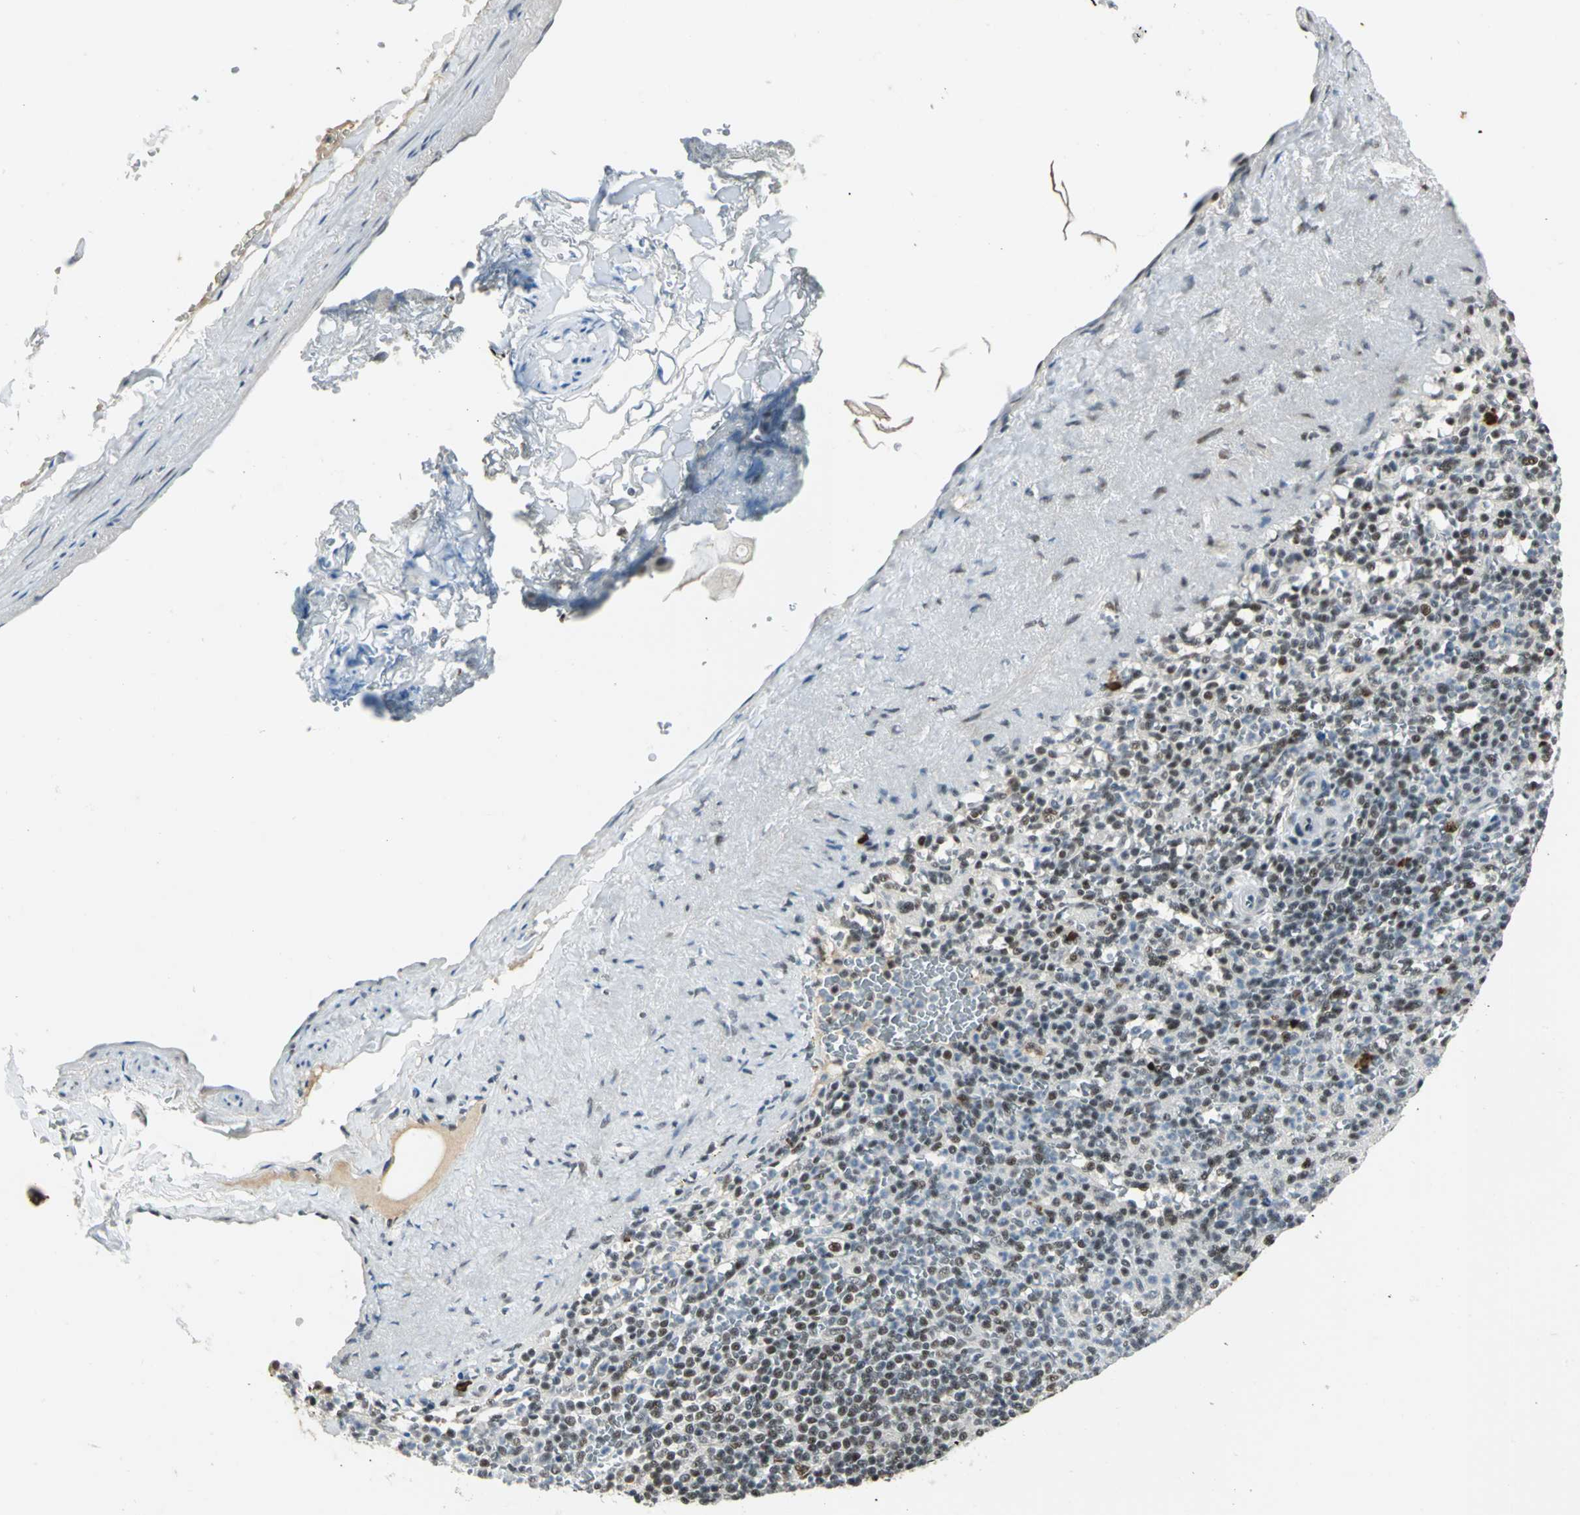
{"staining": {"intensity": "moderate", "quantity": "25%-75%", "location": "nuclear"}, "tissue": "spleen", "cell_type": "Cells in red pulp", "image_type": "normal", "snomed": [{"axis": "morphology", "description": "Normal tissue, NOS"}, {"axis": "topography", "description": "Spleen"}], "caption": "DAB (3,3'-diaminobenzidine) immunohistochemical staining of normal spleen displays moderate nuclear protein staining in about 25%-75% of cells in red pulp.", "gene": "CCNT1", "patient": {"sex": "female", "age": 74}}